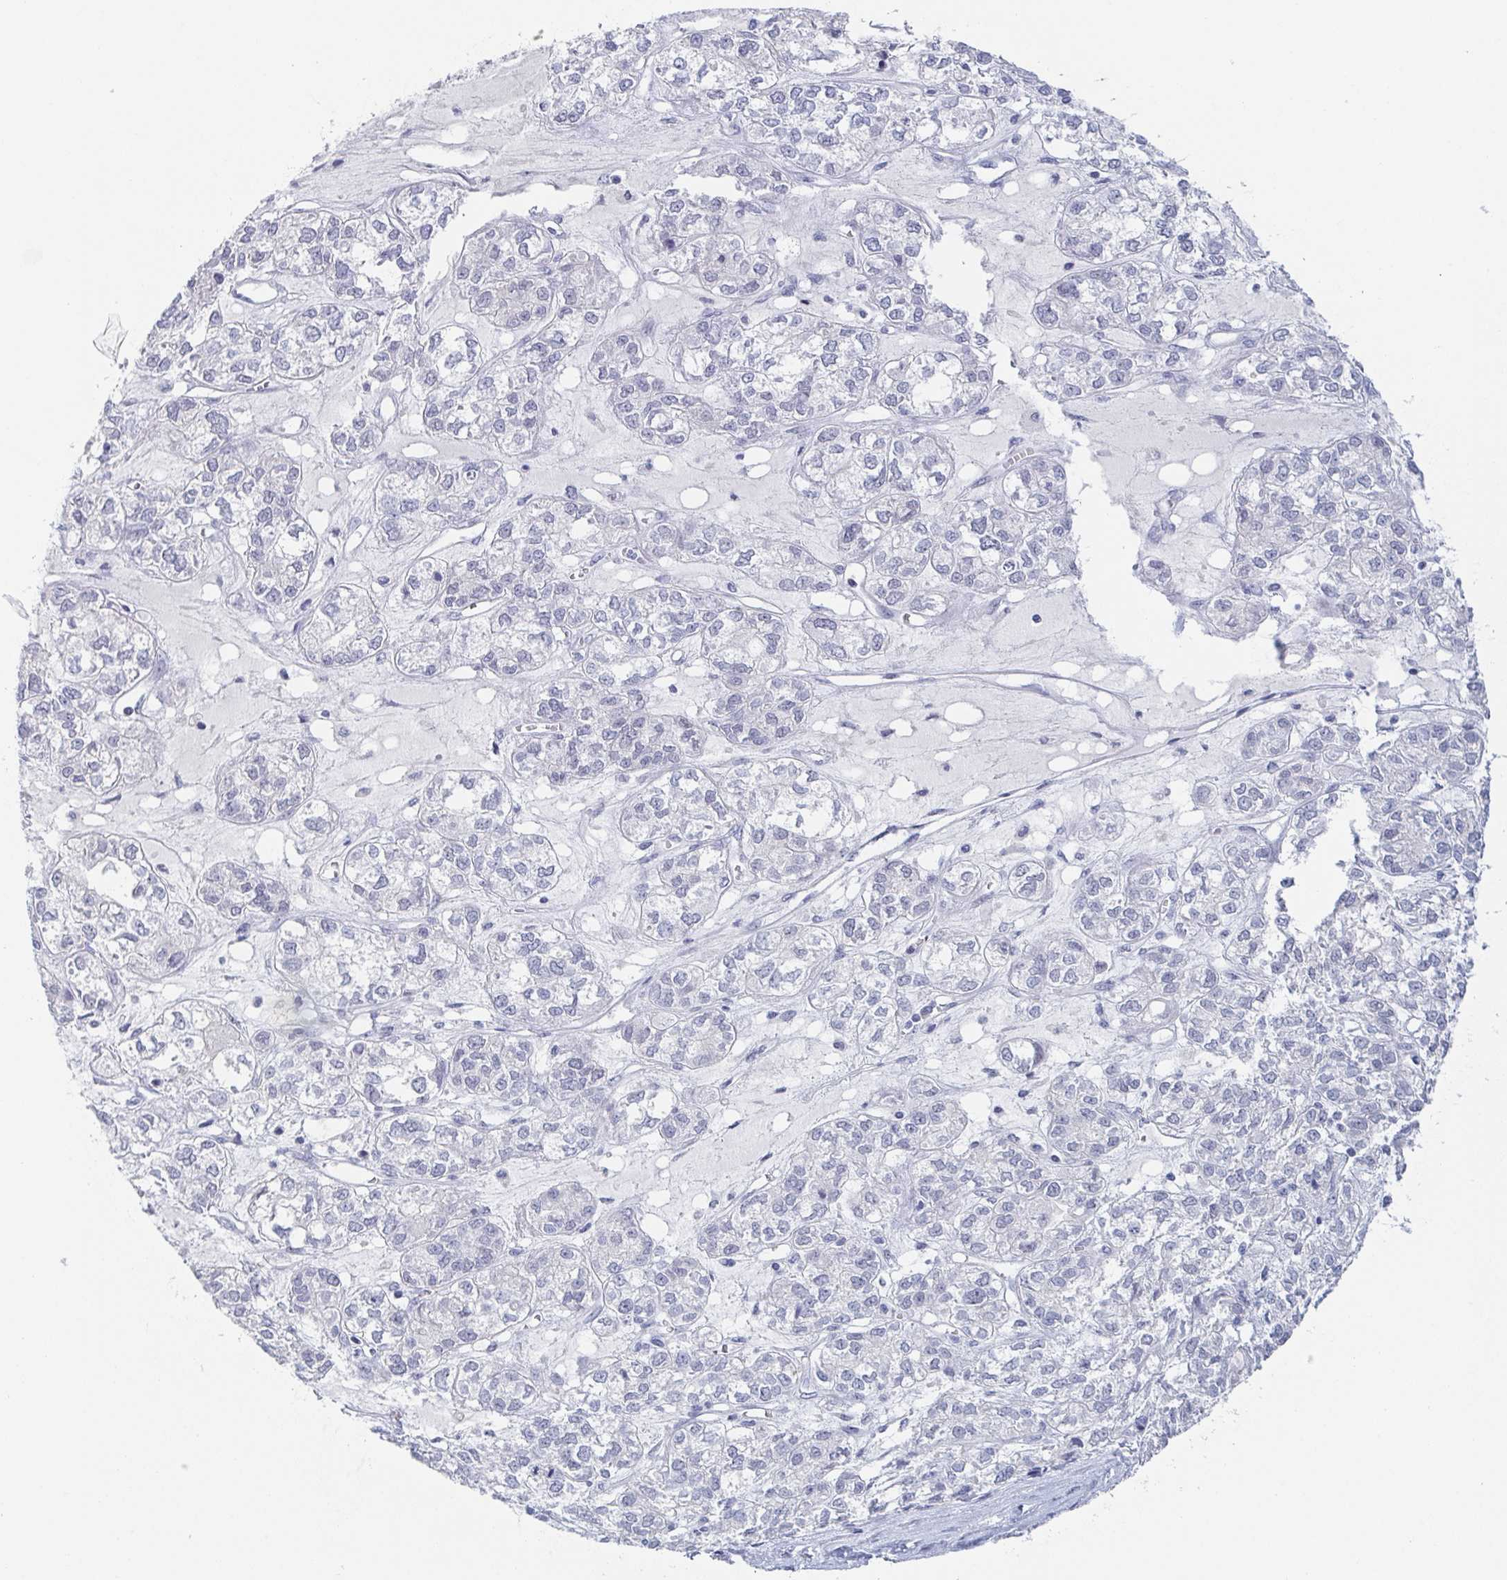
{"staining": {"intensity": "negative", "quantity": "none", "location": "none"}, "tissue": "ovarian cancer", "cell_type": "Tumor cells", "image_type": "cancer", "snomed": [{"axis": "morphology", "description": "Carcinoma, endometroid"}, {"axis": "topography", "description": "Ovary"}], "caption": "This is an immunohistochemistry histopathology image of ovarian cancer (endometroid carcinoma). There is no positivity in tumor cells.", "gene": "RHOV", "patient": {"sex": "female", "age": 64}}